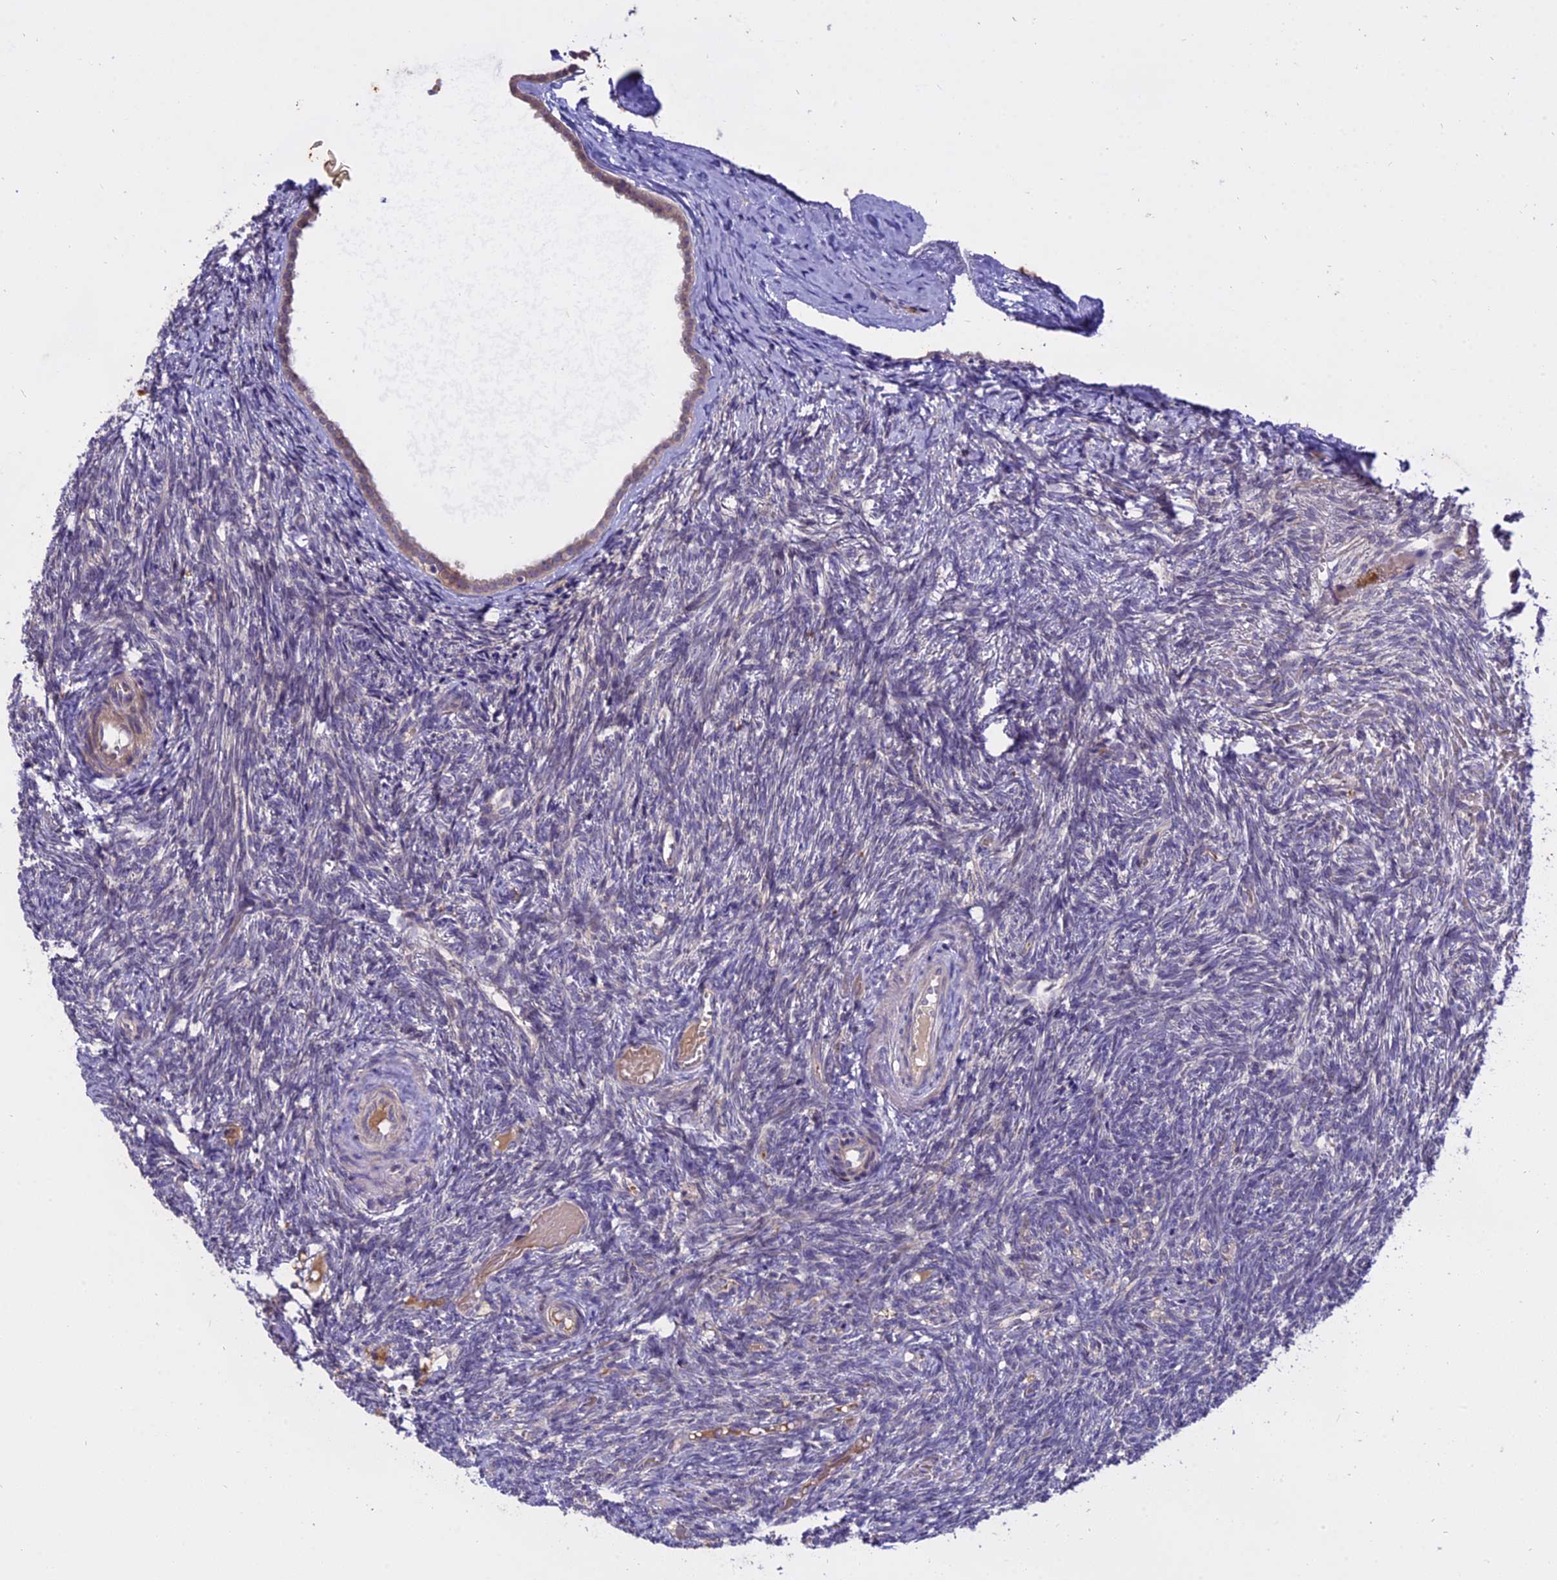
{"staining": {"intensity": "negative", "quantity": "none", "location": "none"}, "tissue": "ovary", "cell_type": "Ovarian stroma cells", "image_type": "normal", "snomed": [{"axis": "morphology", "description": "Normal tissue, NOS"}, {"axis": "topography", "description": "Ovary"}], "caption": "This is an immunohistochemistry (IHC) micrograph of benign human ovary. There is no expression in ovarian stroma cells.", "gene": "MEMO1", "patient": {"sex": "female", "age": 41}}